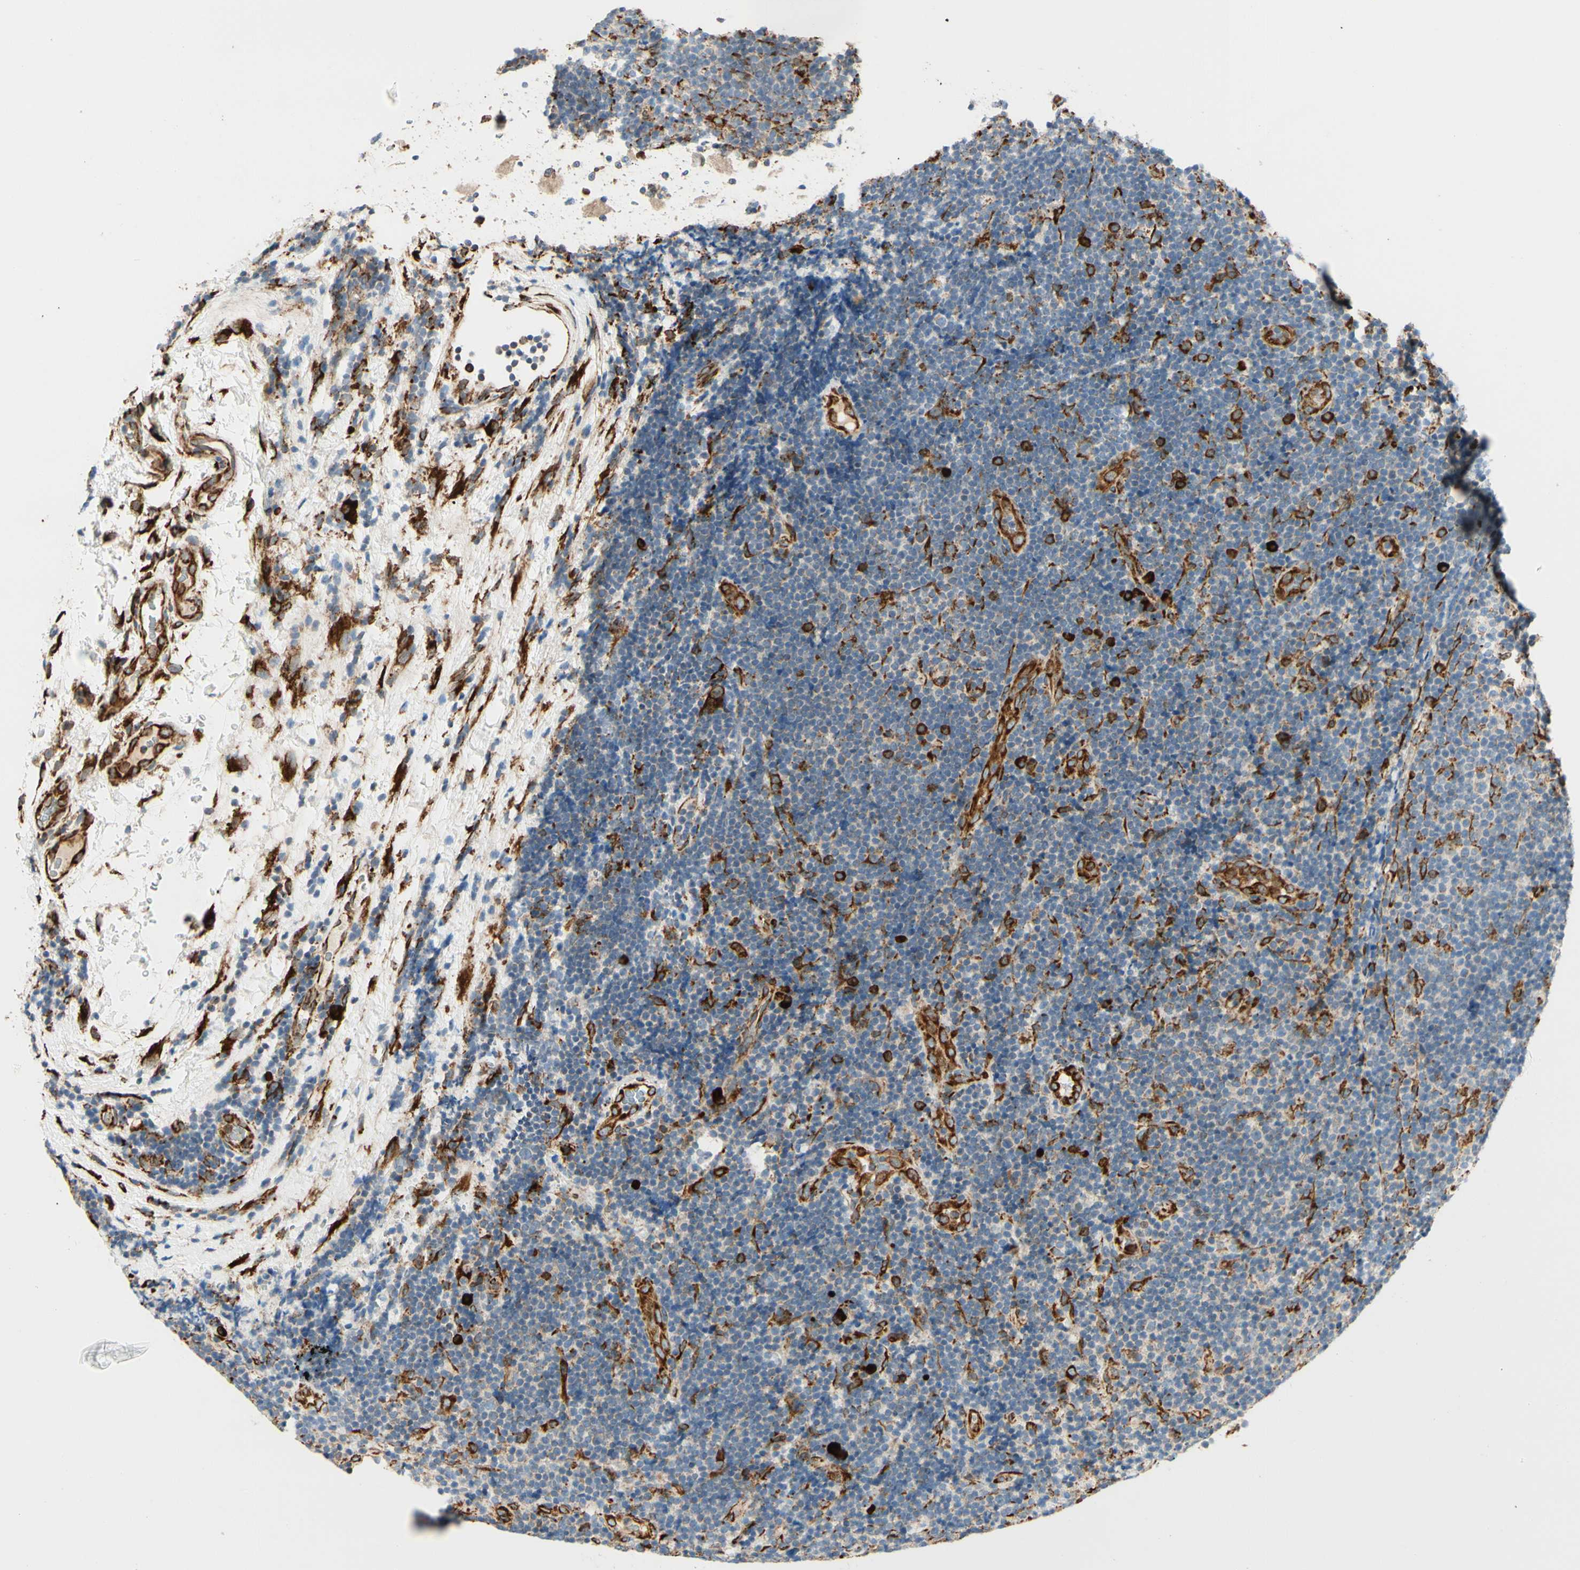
{"staining": {"intensity": "strong", "quantity": "<25%", "location": "cytoplasmic/membranous"}, "tissue": "lymphoma", "cell_type": "Tumor cells", "image_type": "cancer", "snomed": [{"axis": "morphology", "description": "Malignant lymphoma, non-Hodgkin's type, Low grade"}, {"axis": "topography", "description": "Lymph node"}], "caption": "There is medium levels of strong cytoplasmic/membranous staining in tumor cells of lymphoma, as demonstrated by immunohistochemical staining (brown color).", "gene": "RRBP1", "patient": {"sex": "male", "age": 83}}